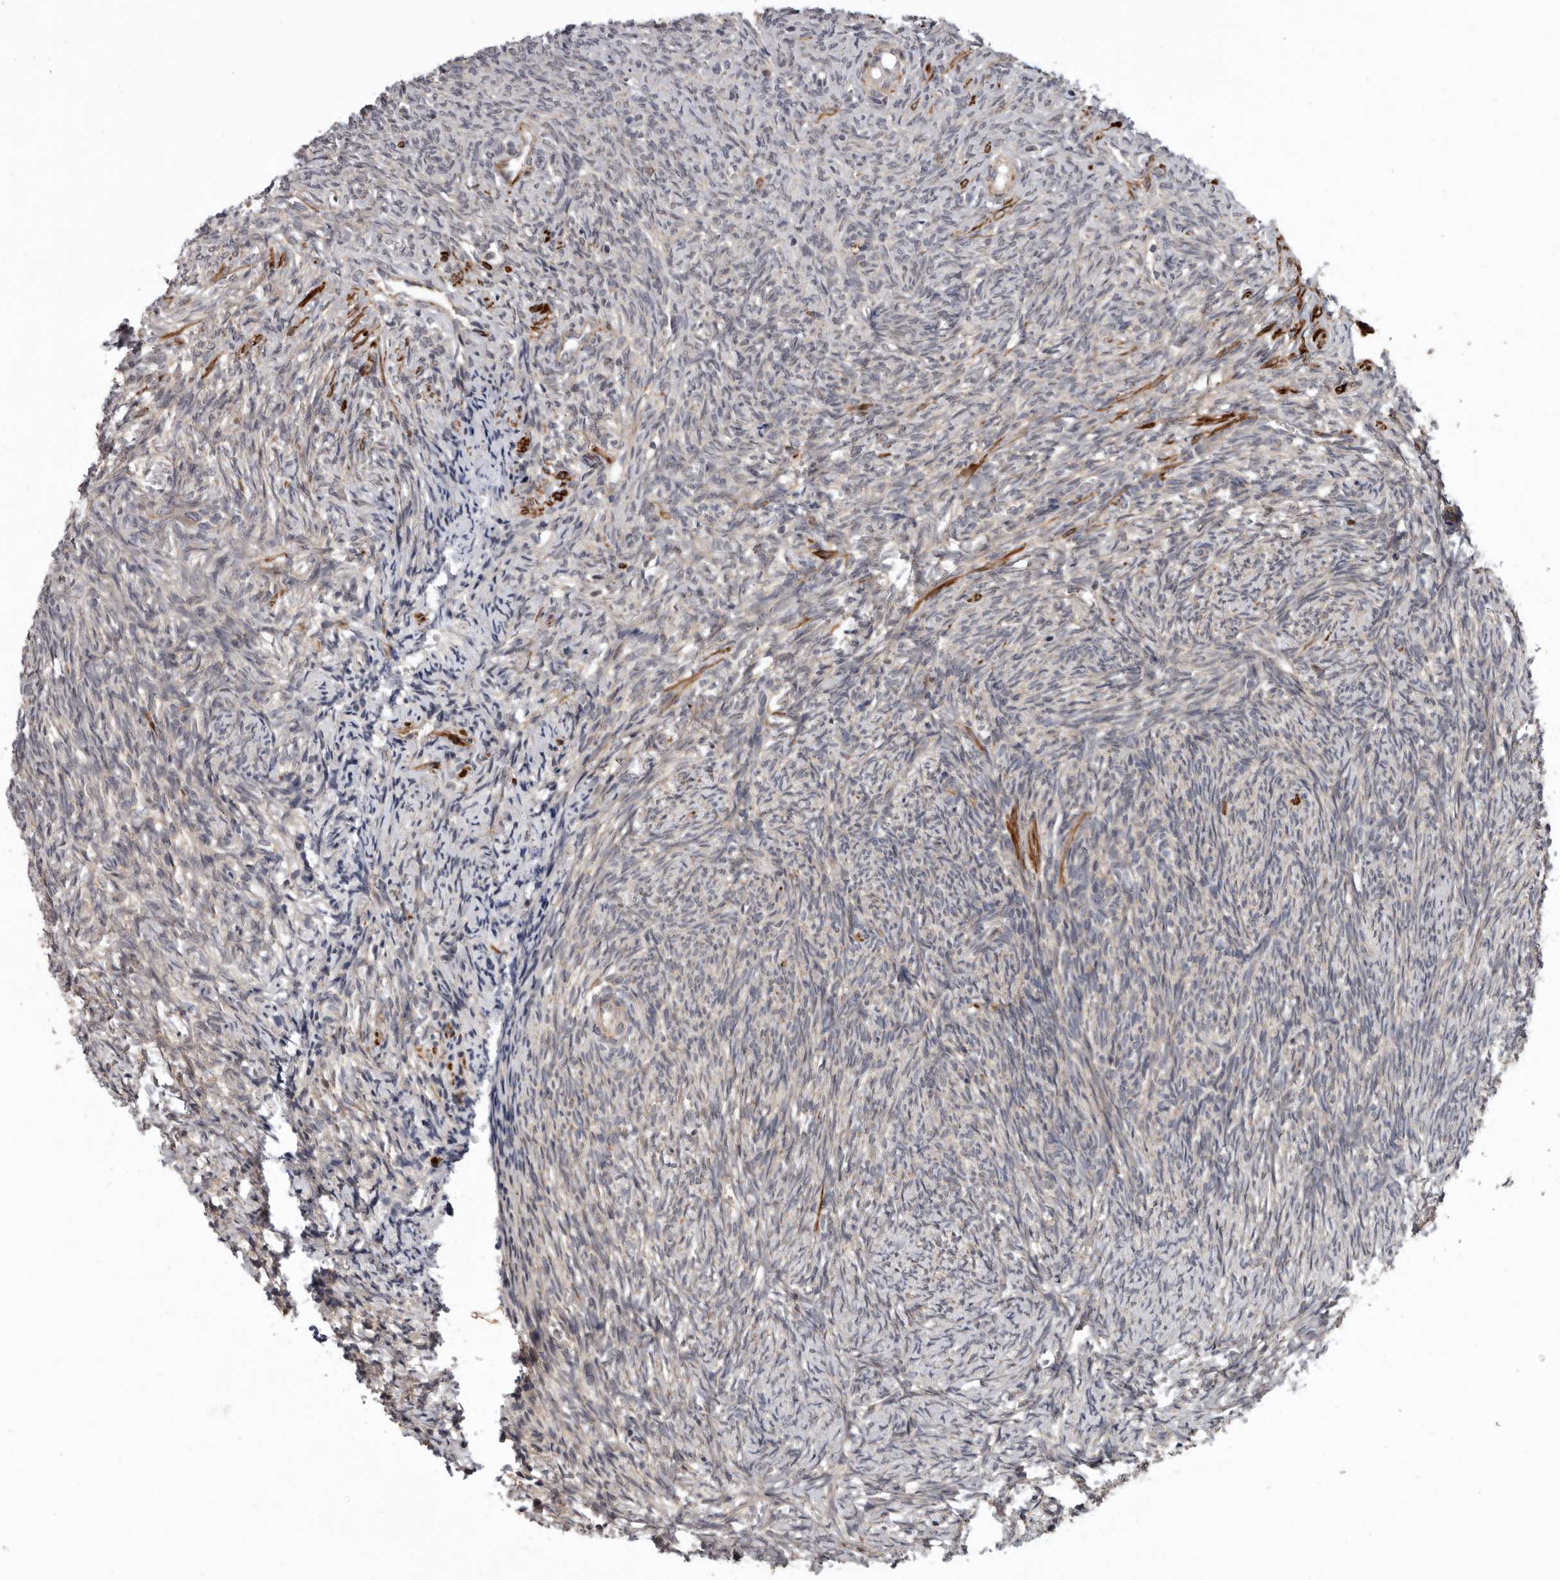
{"staining": {"intensity": "negative", "quantity": "none", "location": "none"}, "tissue": "ovary", "cell_type": "Ovarian stroma cells", "image_type": "normal", "snomed": [{"axis": "morphology", "description": "Normal tissue, NOS"}, {"axis": "topography", "description": "Ovary"}], "caption": "Immunohistochemistry histopathology image of unremarkable ovary: ovary stained with DAB exhibits no significant protein expression in ovarian stroma cells.", "gene": "FGFR4", "patient": {"sex": "female", "age": 41}}